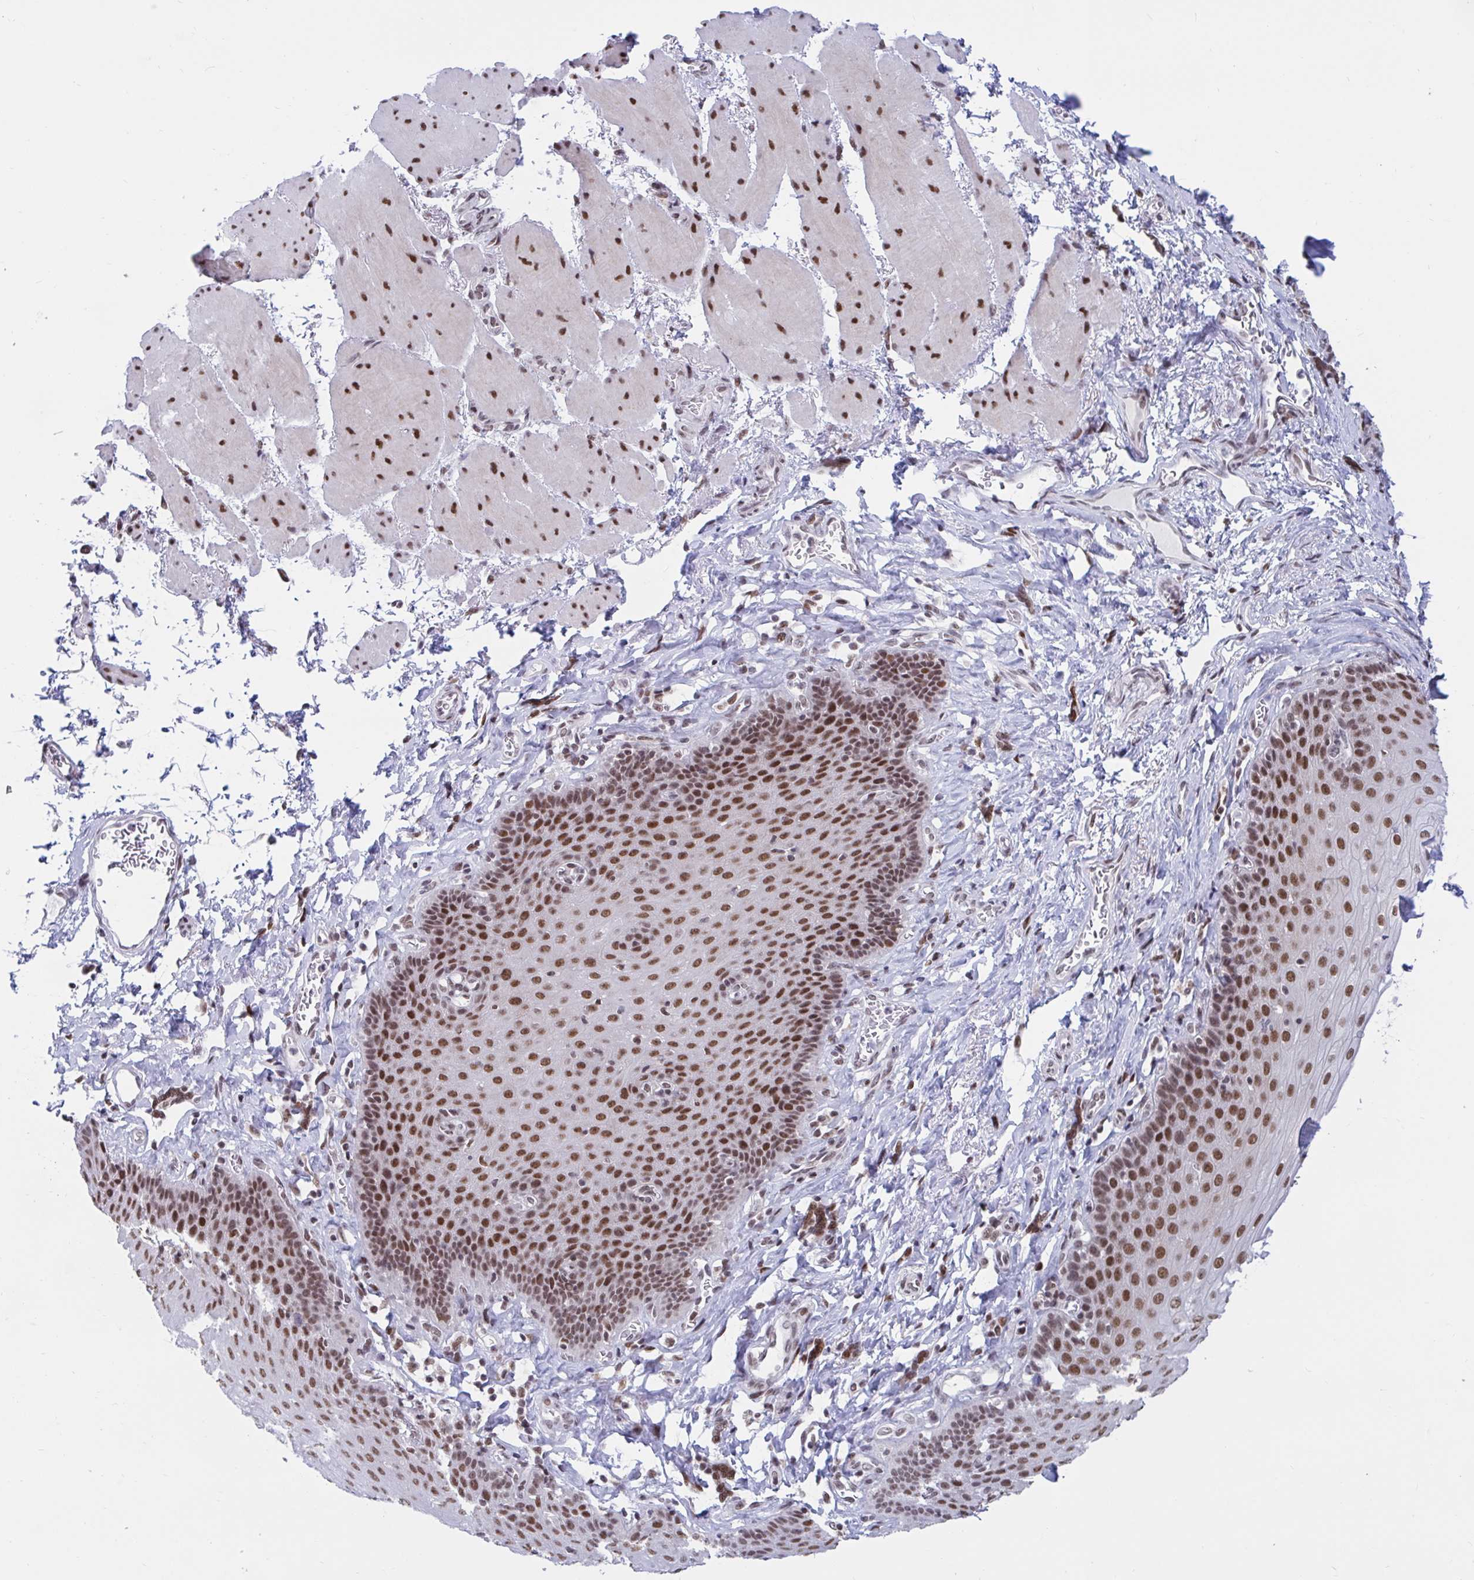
{"staining": {"intensity": "moderate", "quantity": ">75%", "location": "nuclear"}, "tissue": "esophagus", "cell_type": "Squamous epithelial cells", "image_type": "normal", "snomed": [{"axis": "morphology", "description": "Normal tissue, NOS"}, {"axis": "topography", "description": "Esophagus"}], "caption": "Moderate nuclear positivity is identified in approximately >75% of squamous epithelial cells in normal esophagus.", "gene": "PHF10", "patient": {"sex": "female", "age": 81}}